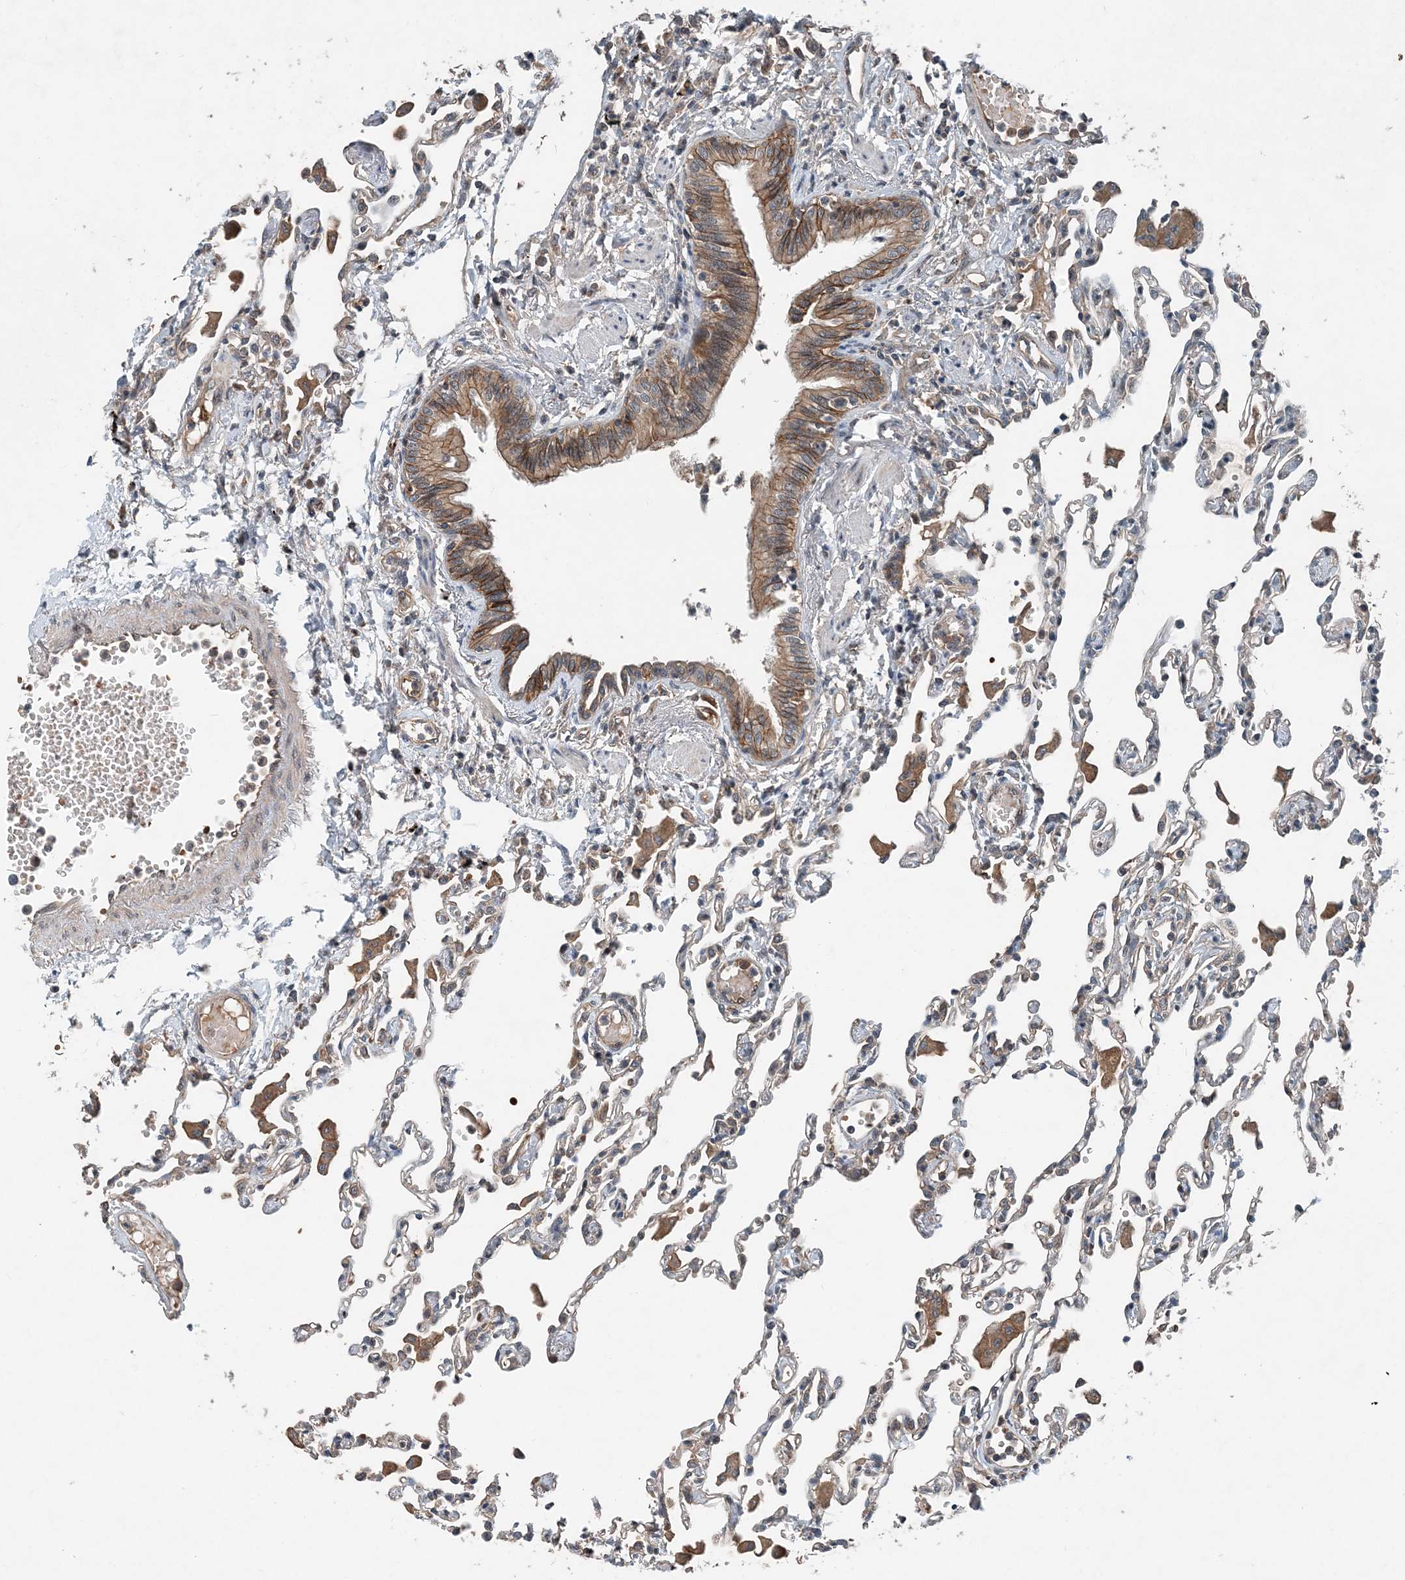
{"staining": {"intensity": "weak", "quantity": "<25%", "location": "cytoplasmic/membranous"}, "tissue": "lung", "cell_type": "Alveolar cells", "image_type": "normal", "snomed": [{"axis": "morphology", "description": "Normal tissue, NOS"}, {"axis": "topography", "description": "Bronchus"}, {"axis": "topography", "description": "Lung"}], "caption": "Immunohistochemistry (IHC) image of benign lung stained for a protein (brown), which reveals no expression in alveolar cells.", "gene": "SMPD3", "patient": {"sex": "female", "age": 49}}